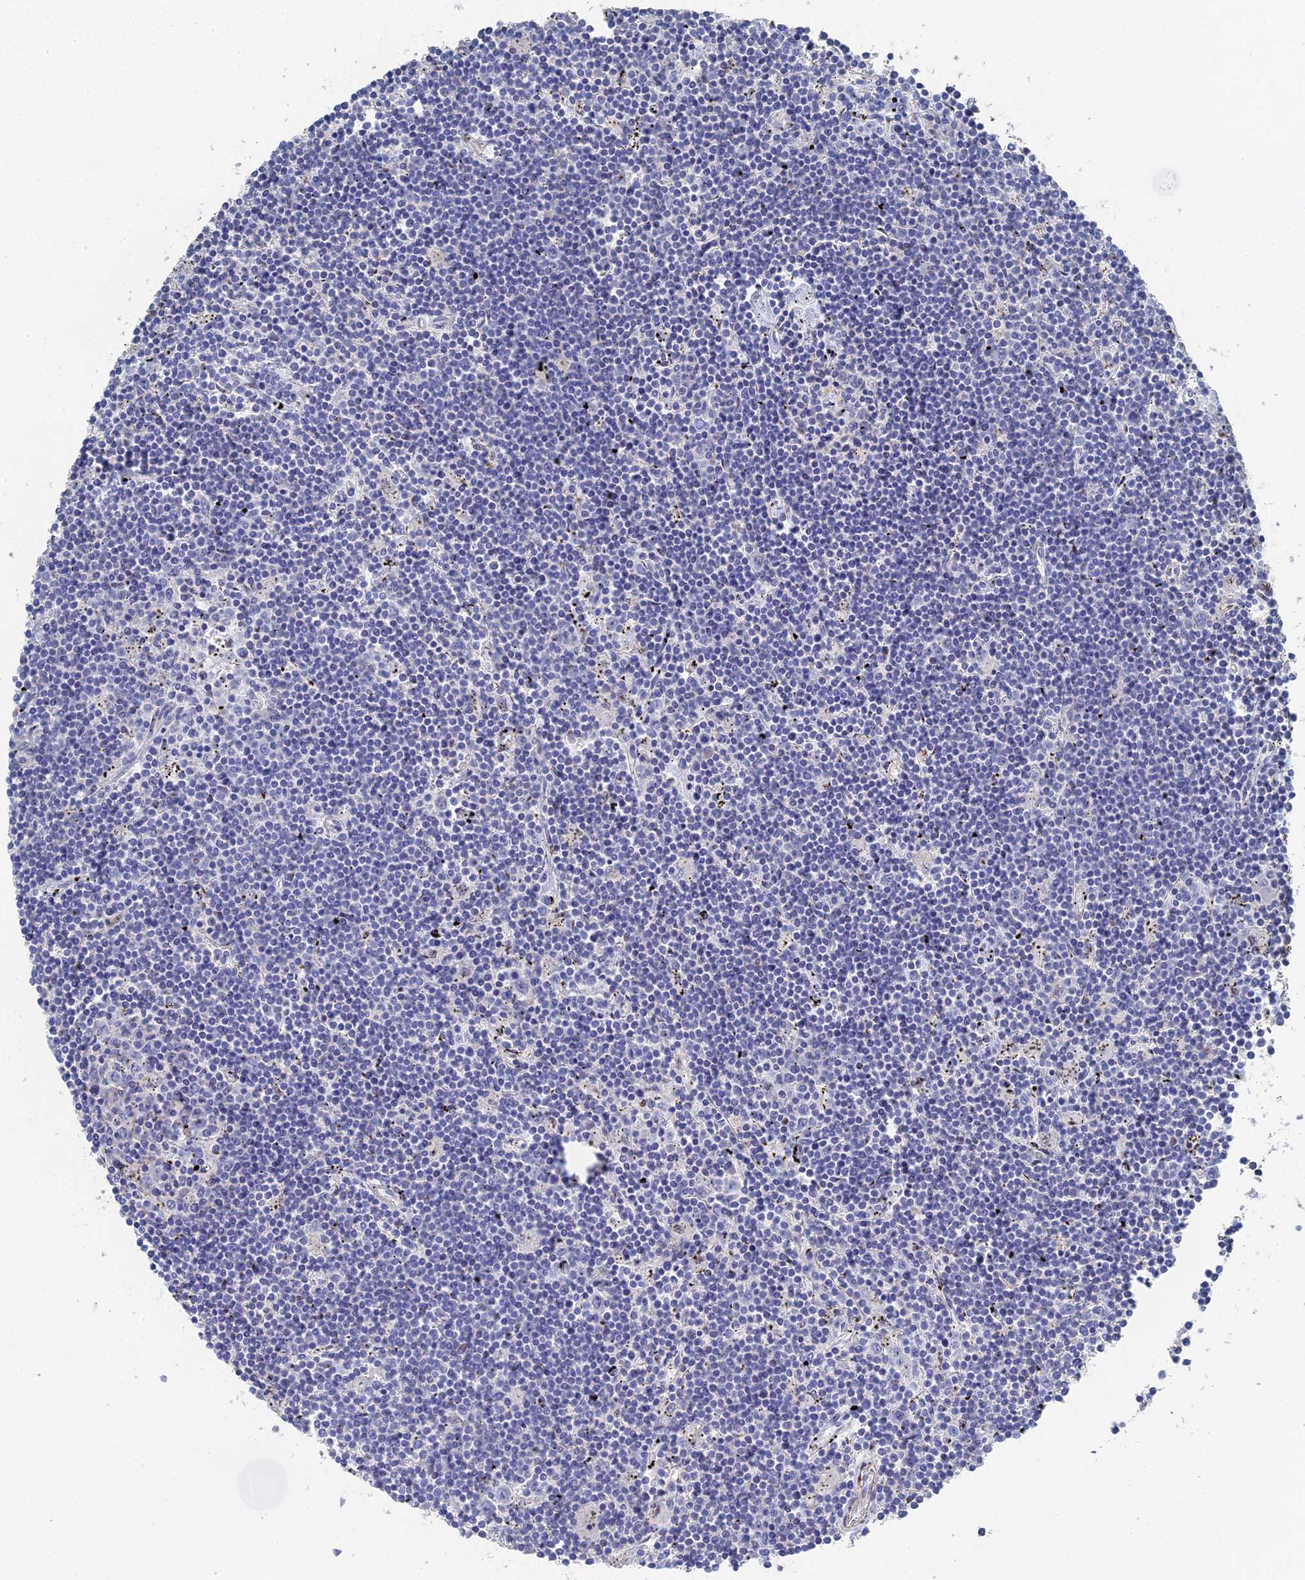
{"staining": {"intensity": "negative", "quantity": "none", "location": "none"}, "tissue": "lymphoma", "cell_type": "Tumor cells", "image_type": "cancer", "snomed": [{"axis": "morphology", "description": "Malignant lymphoma, non-Hodgkin's type, Low grade"}, {"axis": "topography", "description": "Spleen"}], "caption": "A high-resolution image shows IHC staining of lymphoma, which demonstrates no significant staining in tumor cells.", "gene": "STRA6", "patient": {"sex": "male", "age": 76}}